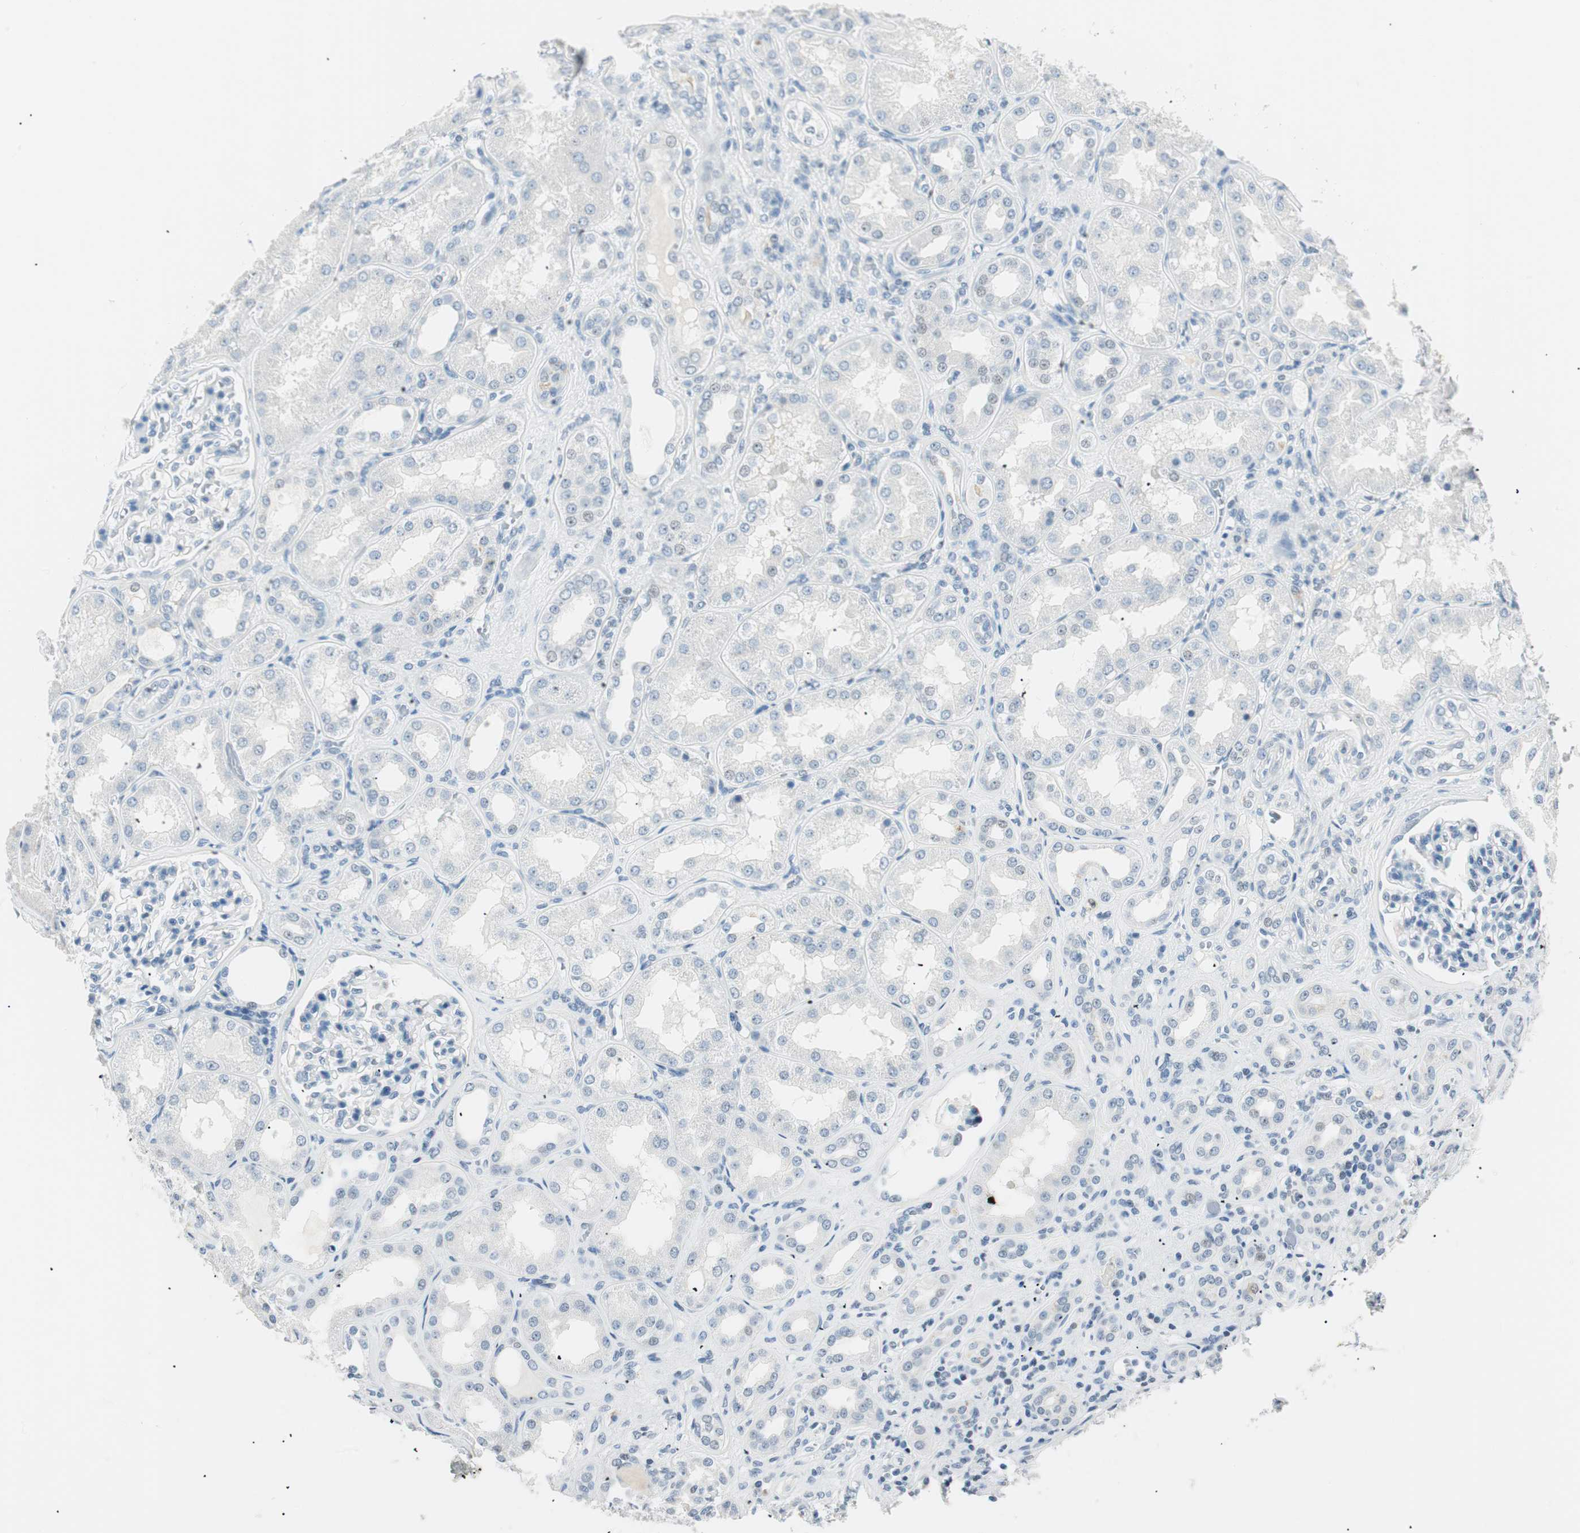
{"staining": {"intensity": "negative", "quantity": "none", "location": "none"}, "tissue": "kidney", "cell_type": "Cells in glomeruli", "image_type": "normal", "snomed": [{"axis": "morphology", "description": "Normal tissue, NOS"}, {"axis": "topography", "description": "Kidney"}], "caption": "Immunohistochemistry (IHC) of unremarkable kidney demonstrates no staining in cells in glomeruli.", "gene": "HOXB13", "patient": {"sex": "female", "age": 56}}